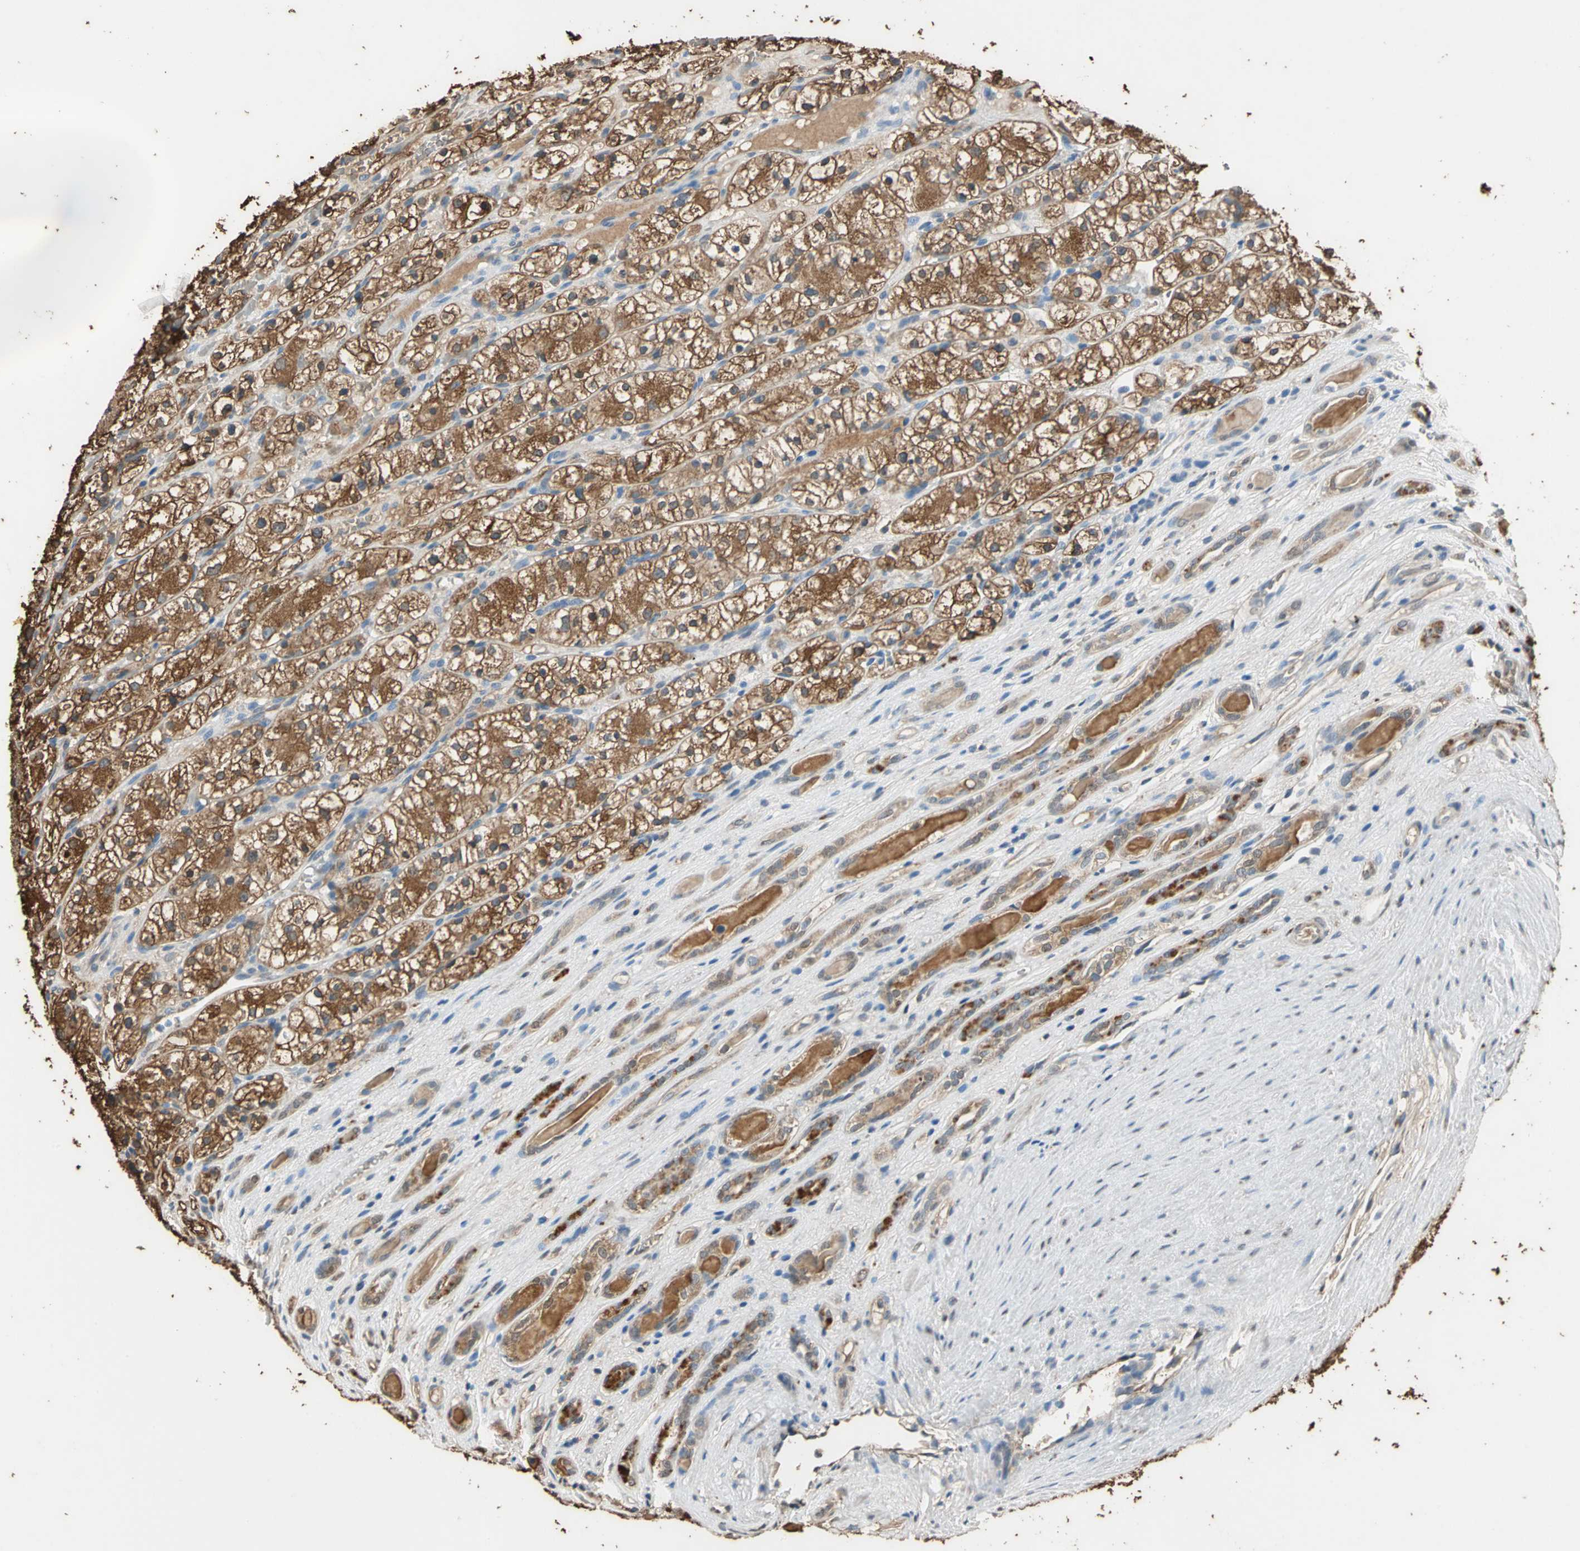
{"staining": {"intensity": "strong", "quantity": ">75%", "location": "cytoplasmic/membranous"}, "tissue": "renal cancer", "cell_type": "Tumor cells", "image_type": "cancer", "snomed": [{"axis": "morphology", "description": "Adenocarcinoma, NOS"}, {"axis": "topography", "description": "Kidney"}], "caption": "Immunohistochemical staining of renal cancer reveals strong cytoplasmic/membranous protein expression in approximately >75% of tumor cells.", "gene": "GAPDH", "patient": {"sex": "female", "age": 60}}